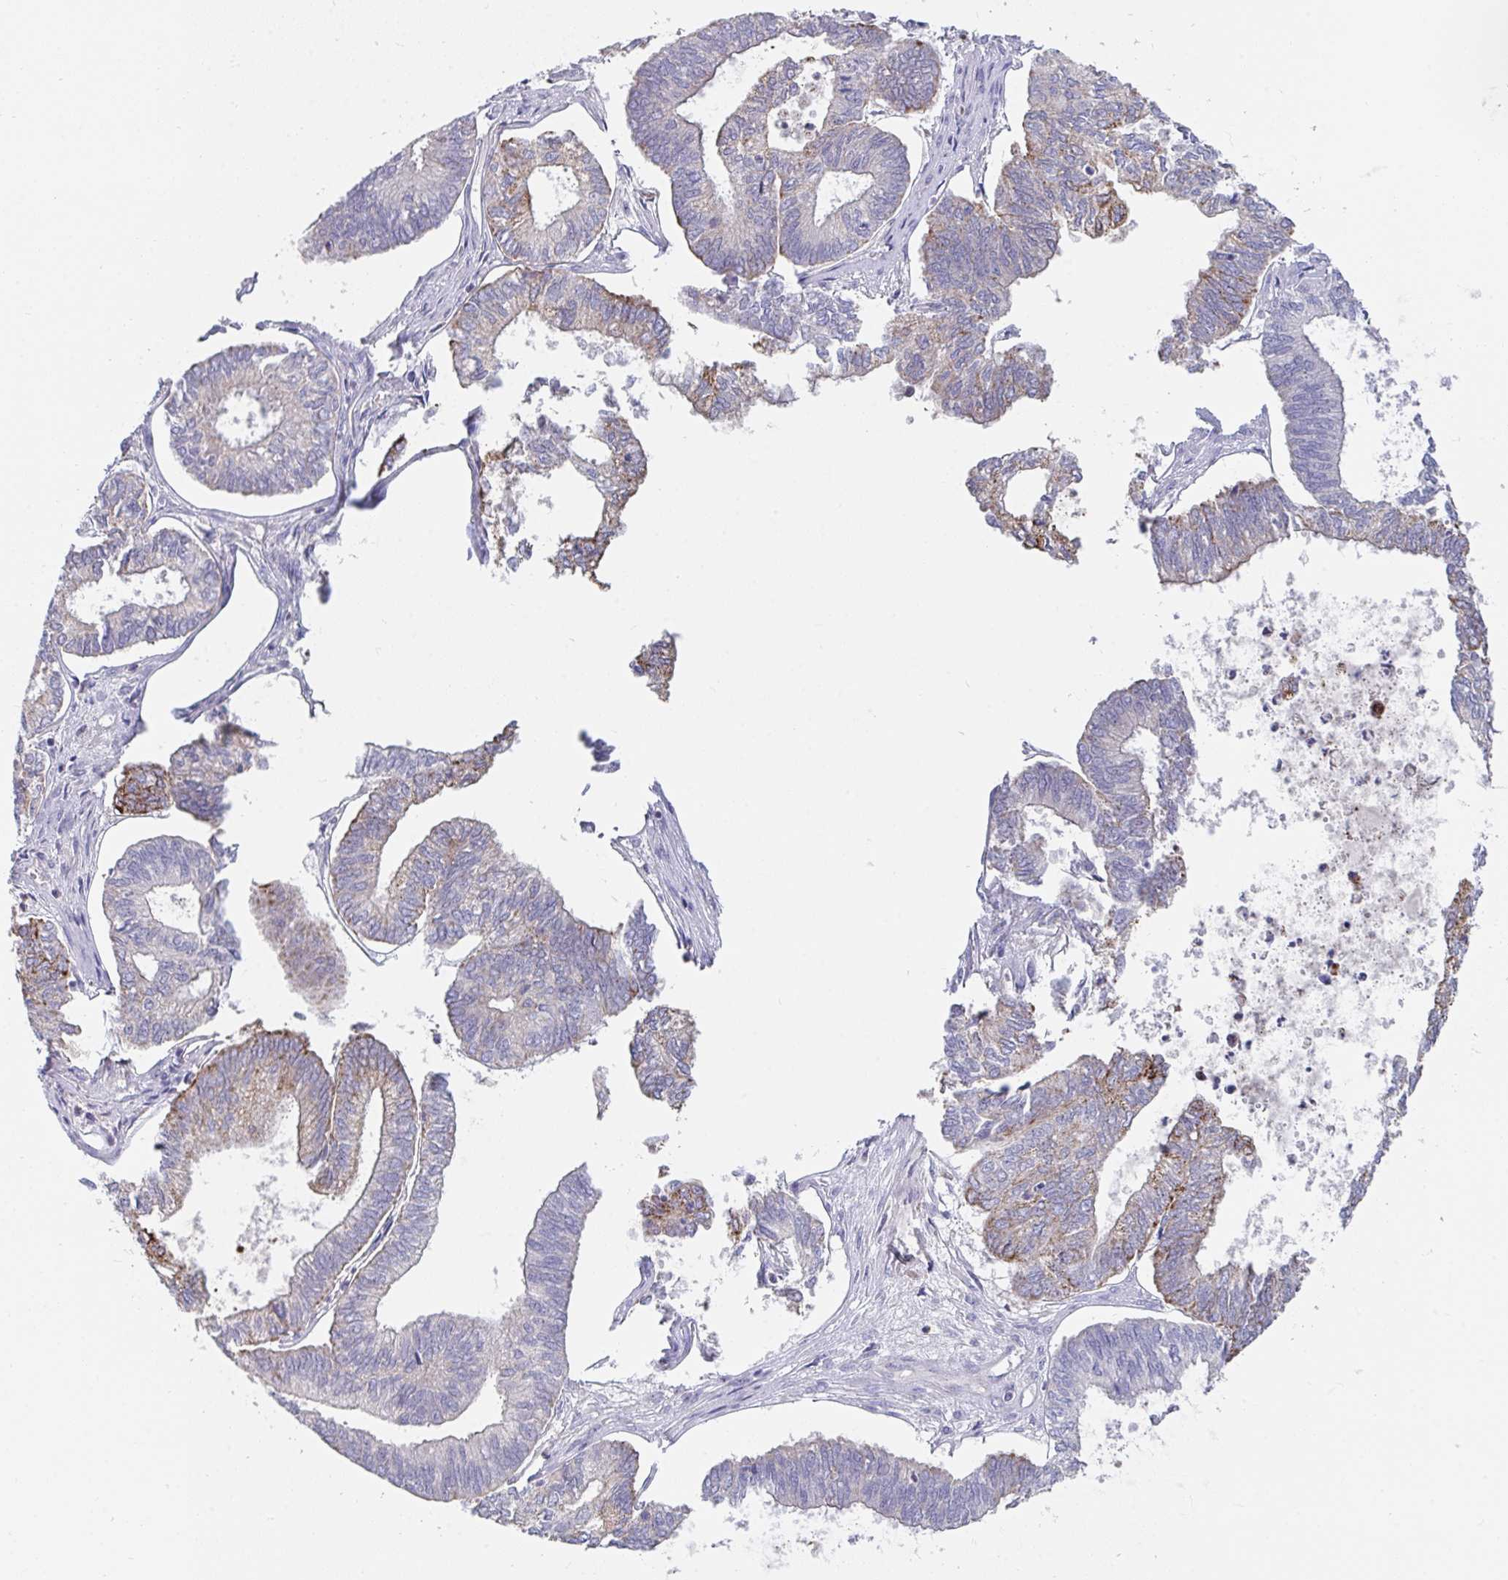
{"staining": {"intensity": "strong", "quantity": "25%-75%", "location": "cytoplasmic/membranous"}, "tissue": "ovarian cancer", "cell_type": "Tumor cells", "image_type": "cancer", "snomed": [{"axis": "morphology", "description": "Carcinoma, endometroid"}, {"axis": "topography", "description": "Ovary"}], "caption": "Ovarian cancer was stained to show a protein in brown. There is high levels of strong cytoplasmic/membranous staining in approximately 25%-75% of tumor cells. The staining was performed using DAB (3,3'-diaminobenzidine), with brown indicating positive protein expression. Nuclei are stained blue with hematoxylin.", "gene": "FAM156B", "patient": {"sex": "female", "age": 64}}